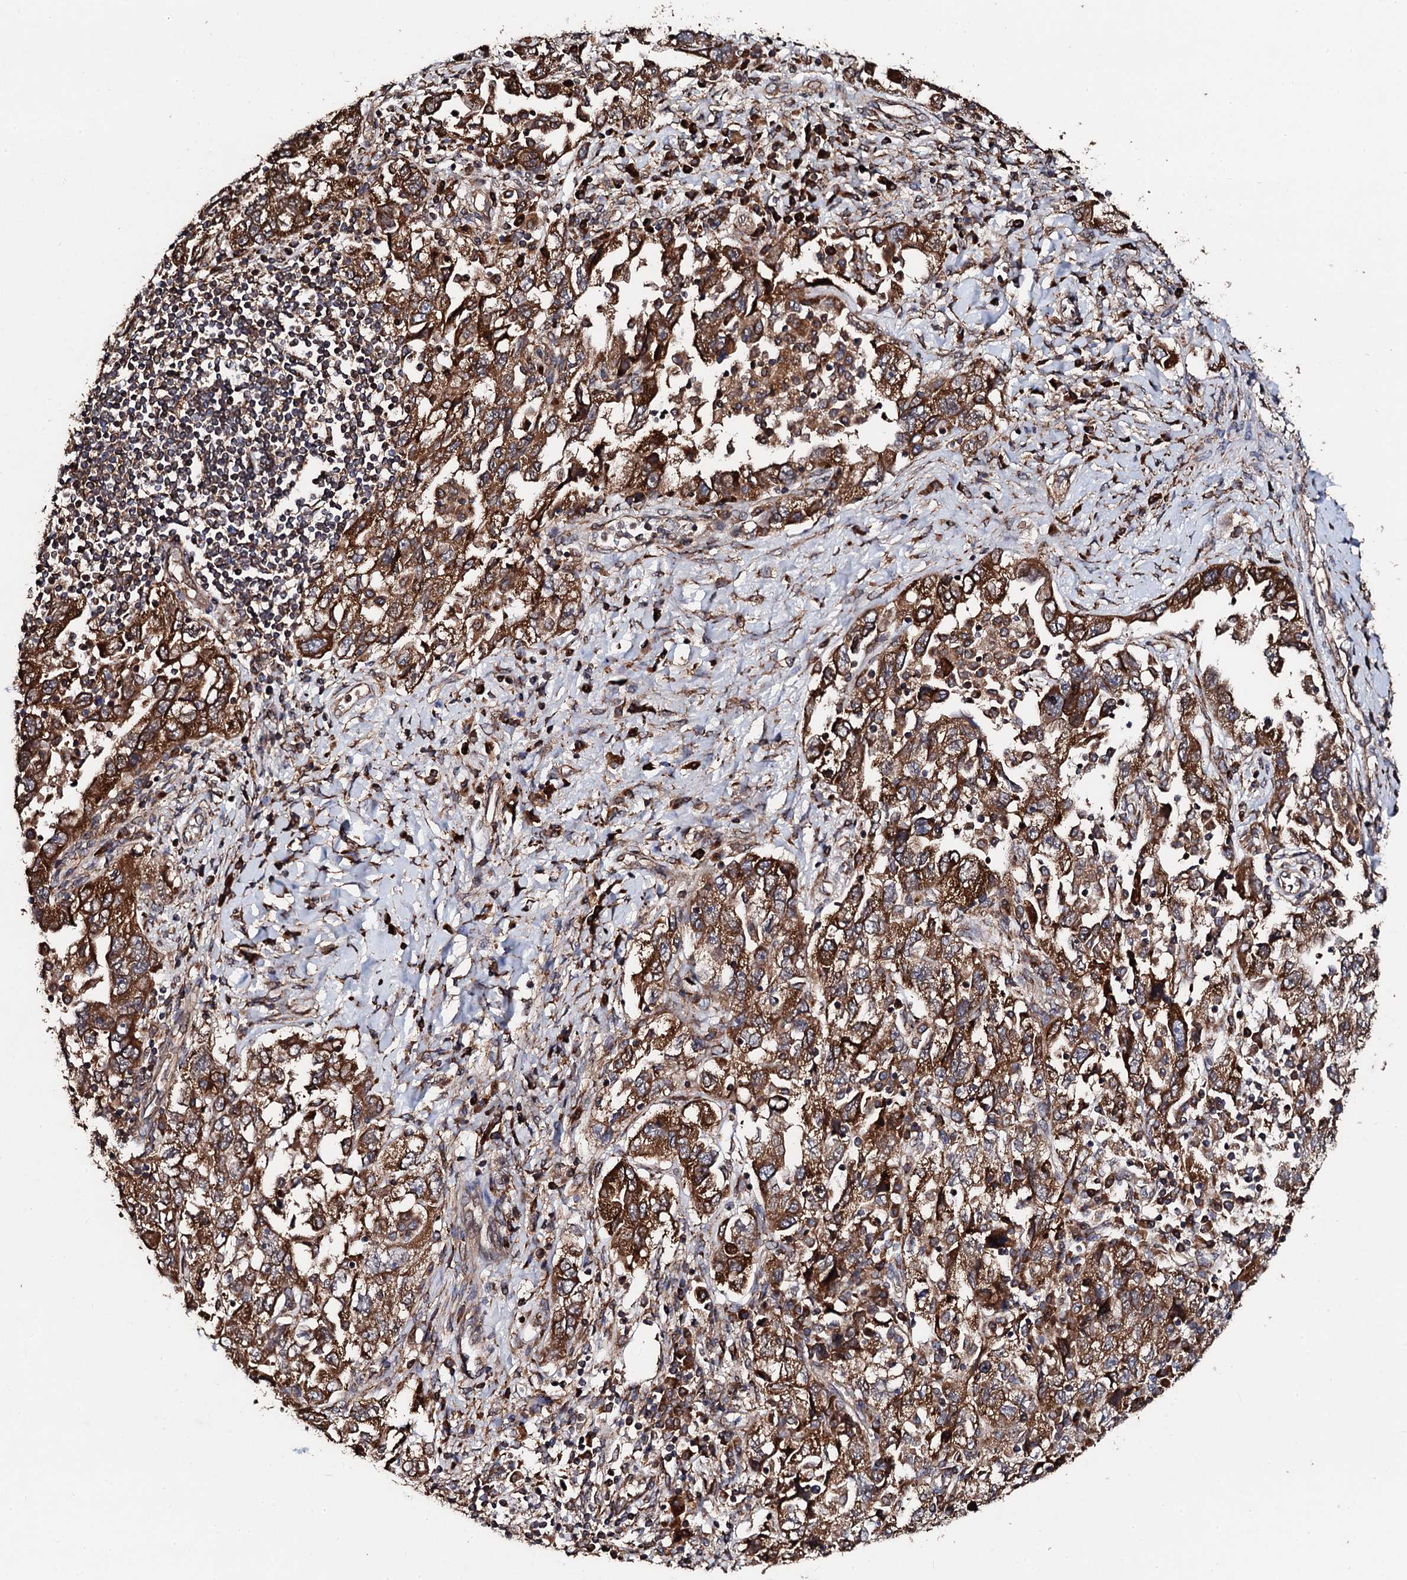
{"staining": {"intensity": "strong", "quantity": ">75%", "location": "cytoplasmic/membranous"}, "tissue": "ovarian cancer", "cell_type": "Tumor cells", "image_type": "cancer", "snomed": [{"axis": "morphology", "description": "Carcinoma, NOS"}, {"axis": "morphology", "description": "Cystadenocarcinoma, serous, NOS"}, {"axis": "topography", "description": "Ovary"}], "caption": "Carcinoma (ovarian) stained for a protein reveals strong cytoplasmic/membranous positivity in tumor cells.", "gene": "CKAP5", "patient": {"sex": "female", "age": 69}}